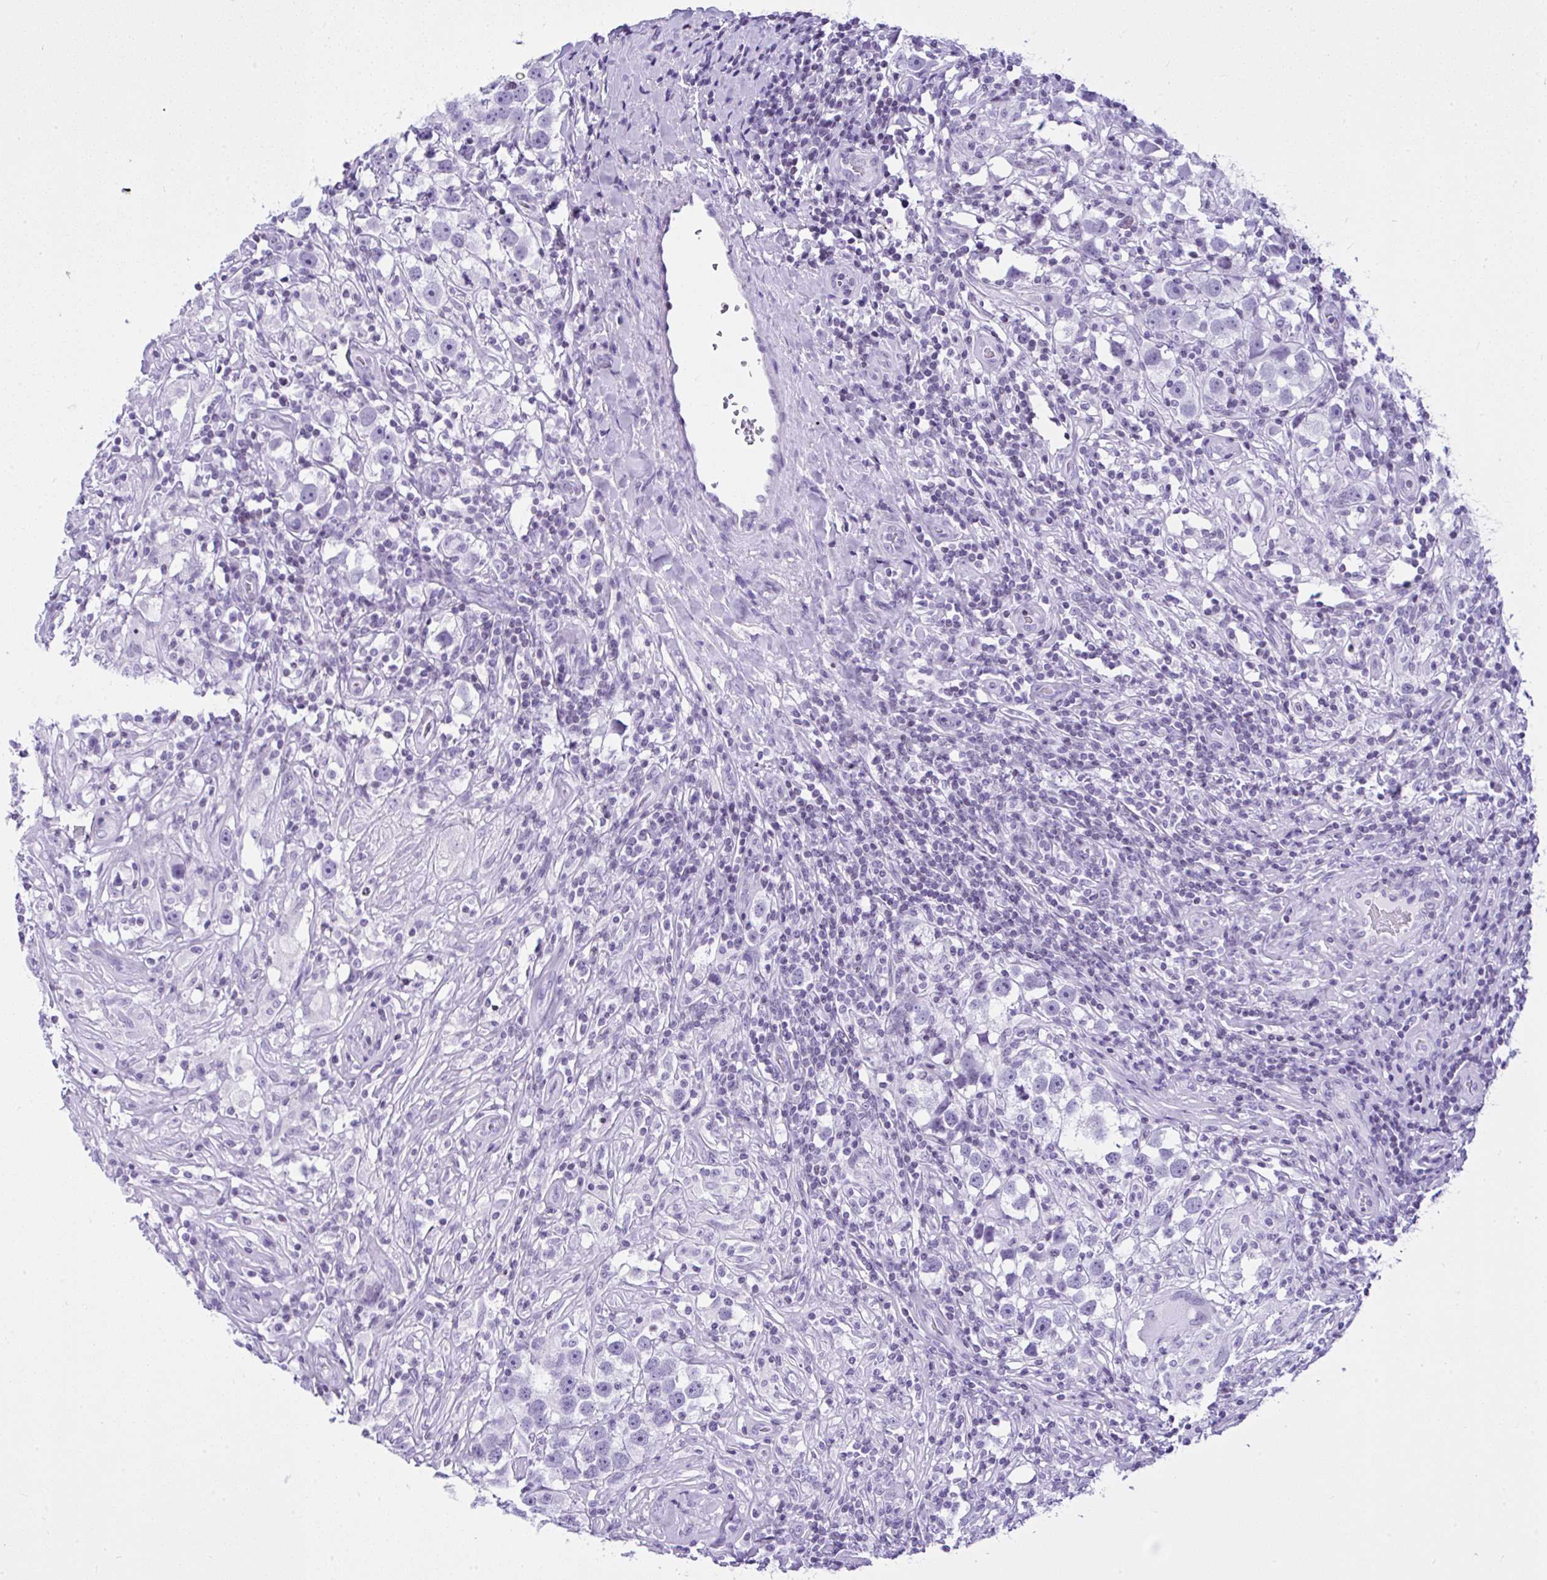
{"staining": {"intensity": "negative", "quantity": "none", "location": "none"}, "tissue": "testis cancer", "cell_type": "Tumor cells", "image_type": "cancer", "snomed": [{"axis": "morphology", "description": "Seminoma, NOS"}, {"axis": "topography", "description": "Testis"}], "caption": "High power microscopy histopathology image of an immunohistochemistry (IHC) micrograph of testis cancer (seminoma), revealing no significant positivity in tumor cells.", "gene": "KRT27", "patient": {"sex": "male", "age": 49}}